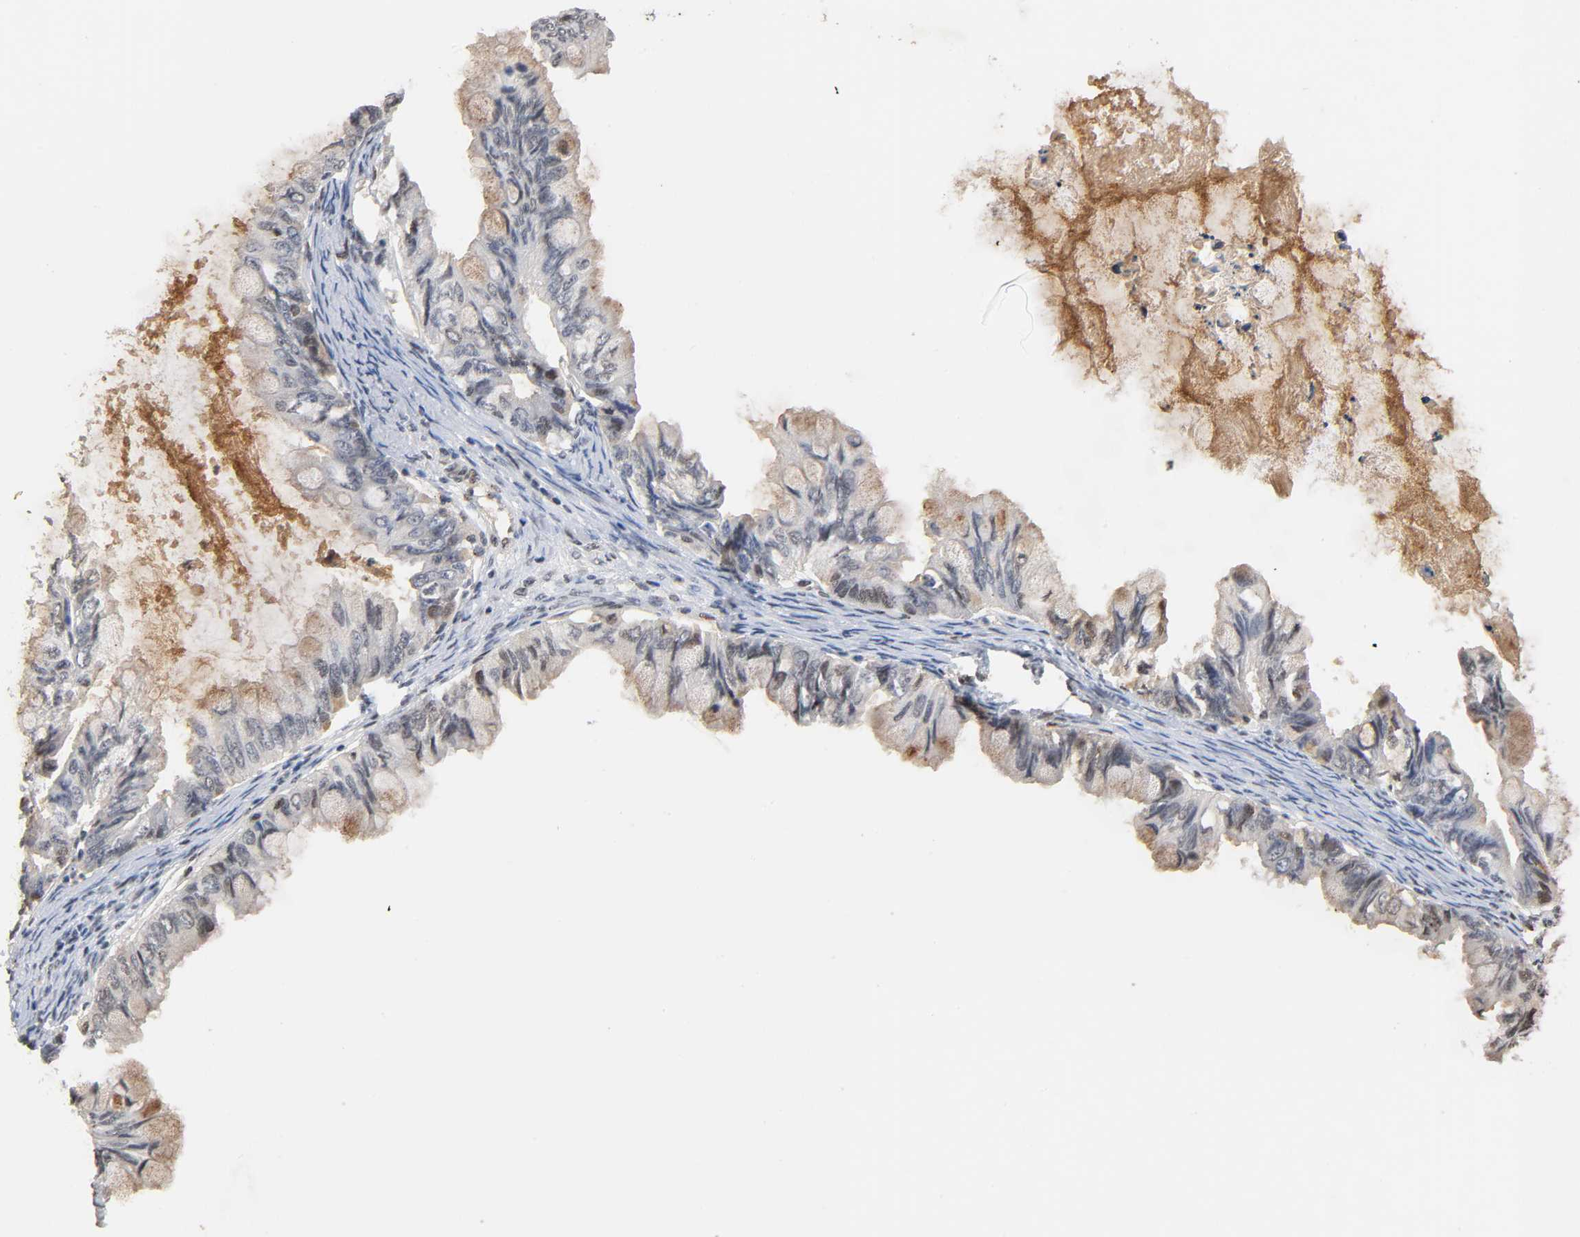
{"staining": {"intensity": "weak", "quantity": "25%-75%", "location": "cytoplasmic/membranous,nuclear"}, "tissue": "ovarian cancer", "cell_type": "Tumor cells", "image_type": "cancer", "snomed": [{"axis": "morphology", "description": "Cystadenocarcinoma, mucinous, NOS"}, {"axis": "topography", "description": "Ovary"}], "caption": "DAB immunohistochemical staining of ovarian cancer displays weak cytoplasmic/membranous and nuclear protein positivity in about 25%-75% of tumor cells.", "gene": "UBC", "patient": {"sex": "female", "age": 80}}